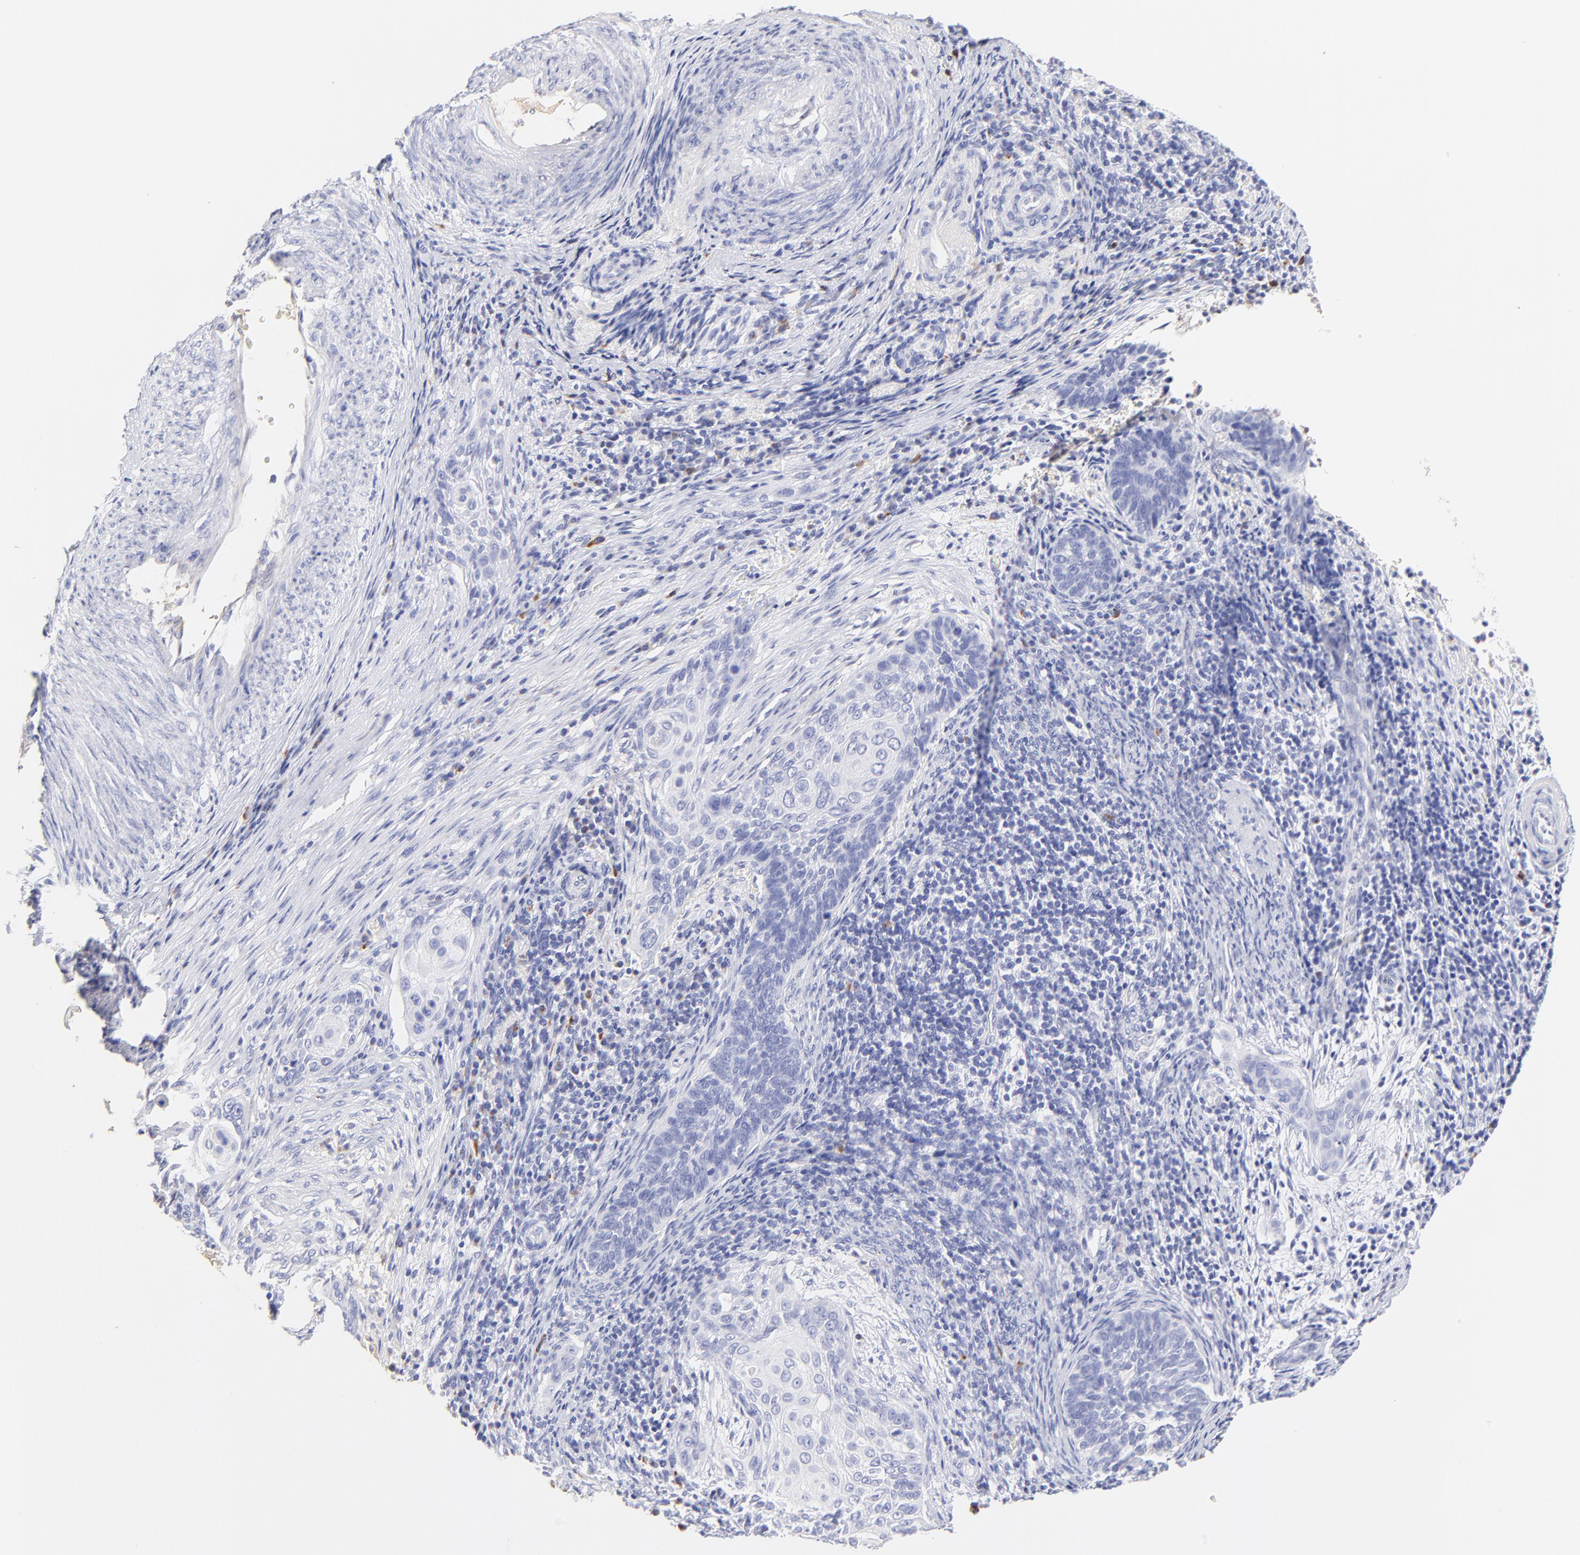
{"staining": {"intensity": "negative", "quantity": "none", "location": "none"}, "tissue": "cervical cancer", "cell_type": "Tumor cells", "image_type": "cancer", "snomed": [{"axis": "morphology", "description": "Squamous cell carcinoma, NOS"}, {"axis": "topography", "description": "Cervix"}], "caption": "Tumor cells are negative for brown protein staining in cervical cancer.", "gene": "ASB9", "patient": {"sex": "female", "age": 33}}